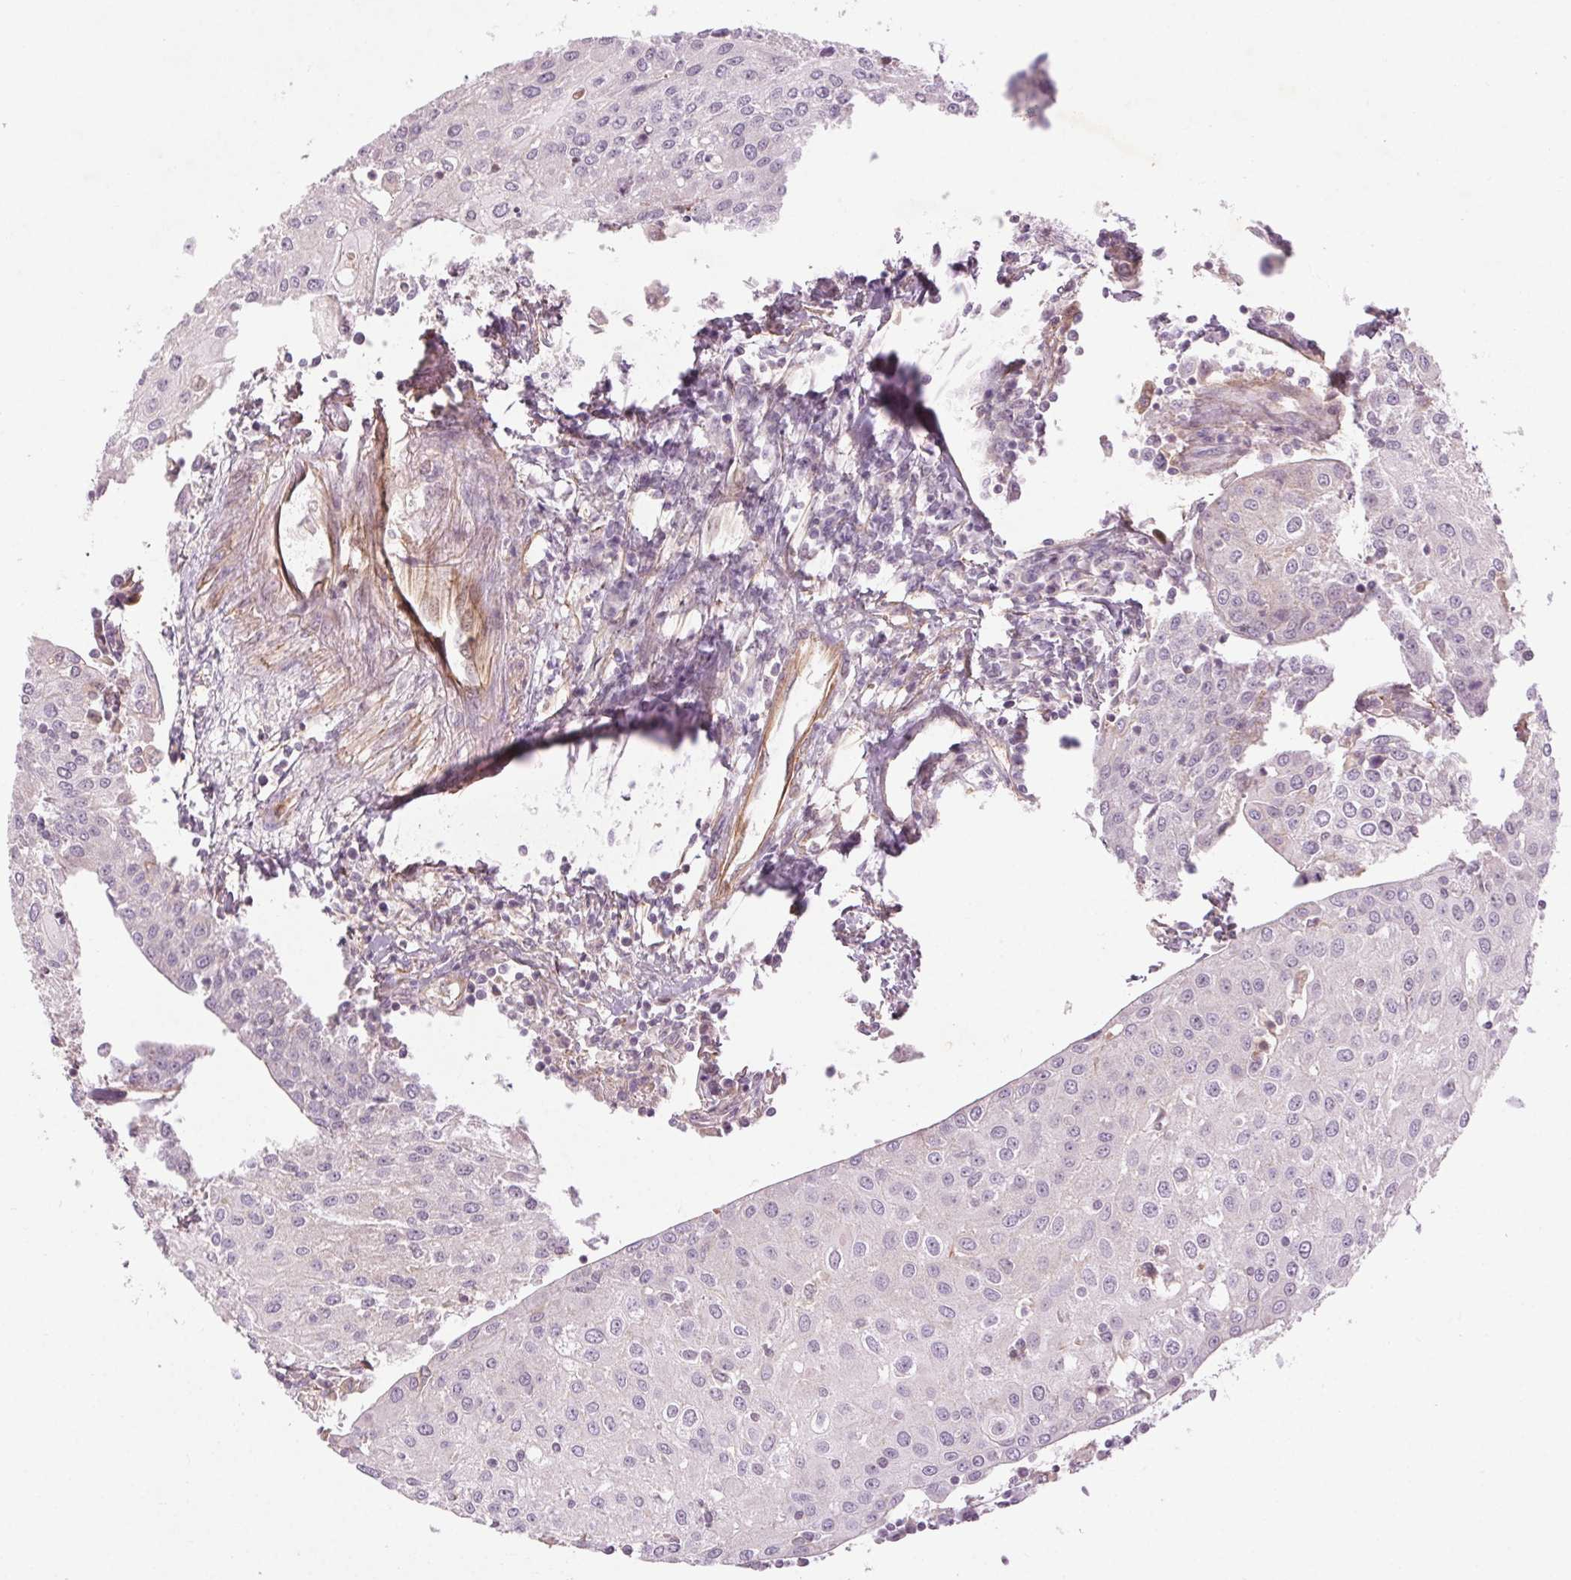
{"staining": {"intensity": "negative", "quantity": "none", "location": "none"}, "tissue": "urothelial cancer", "cell_type": "Tumor cells", "image_type": "cancer", "snomed": [{"axis": "morphology", "description": "Urothelial carcinoma, High grade"}, {"axis": "topography", "description": "Urinary bladder"}], "caption": "Immunohistochemistry (IHC) image of neoplastic tissue: human urothelial cancer stained with DAB exhibits no significant protein positivity in tumor cells. Nuclei are stained in blue.", "gene": "CCSER1", "patient": {"sex": "female", "age": 85}}